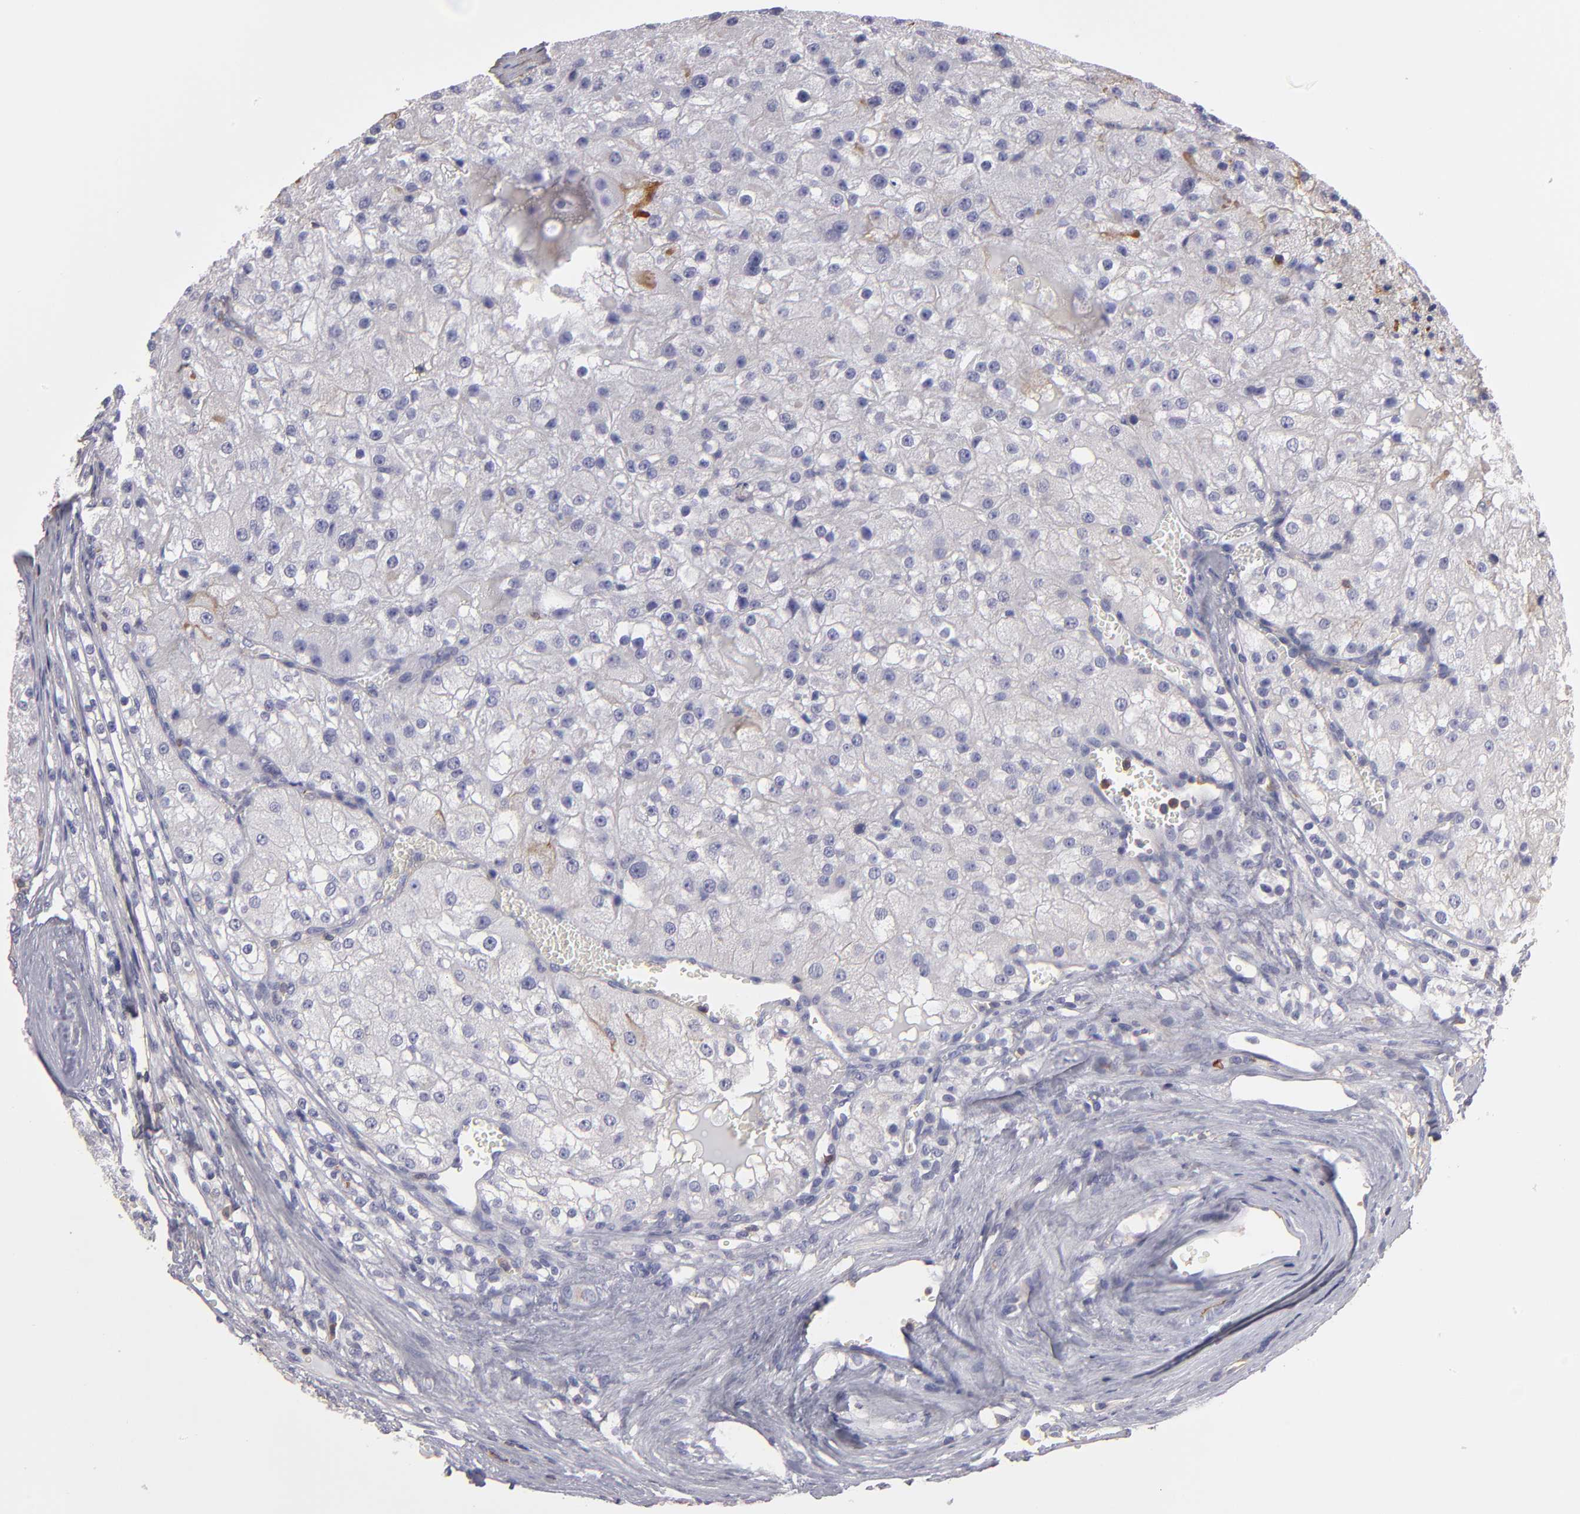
{"staining": {"intensity": "negative", "quantity": "none", "location": "none"}, "tissue": "renal cancer", "cell_type": "Tumor cells", "image_type": "cancer", "snomed": [{"axis": "morphology", "description": "Adenocarcinoma, NOS"}, {"axis": "topography", "description": "Kidney"}], "caption": "This is an IHC image of human renal cancer (adenocarcinoma). There is no expression in tumor cells.", "gene": "ABCB1", "patient": {"sex": "female", "age": 74}}